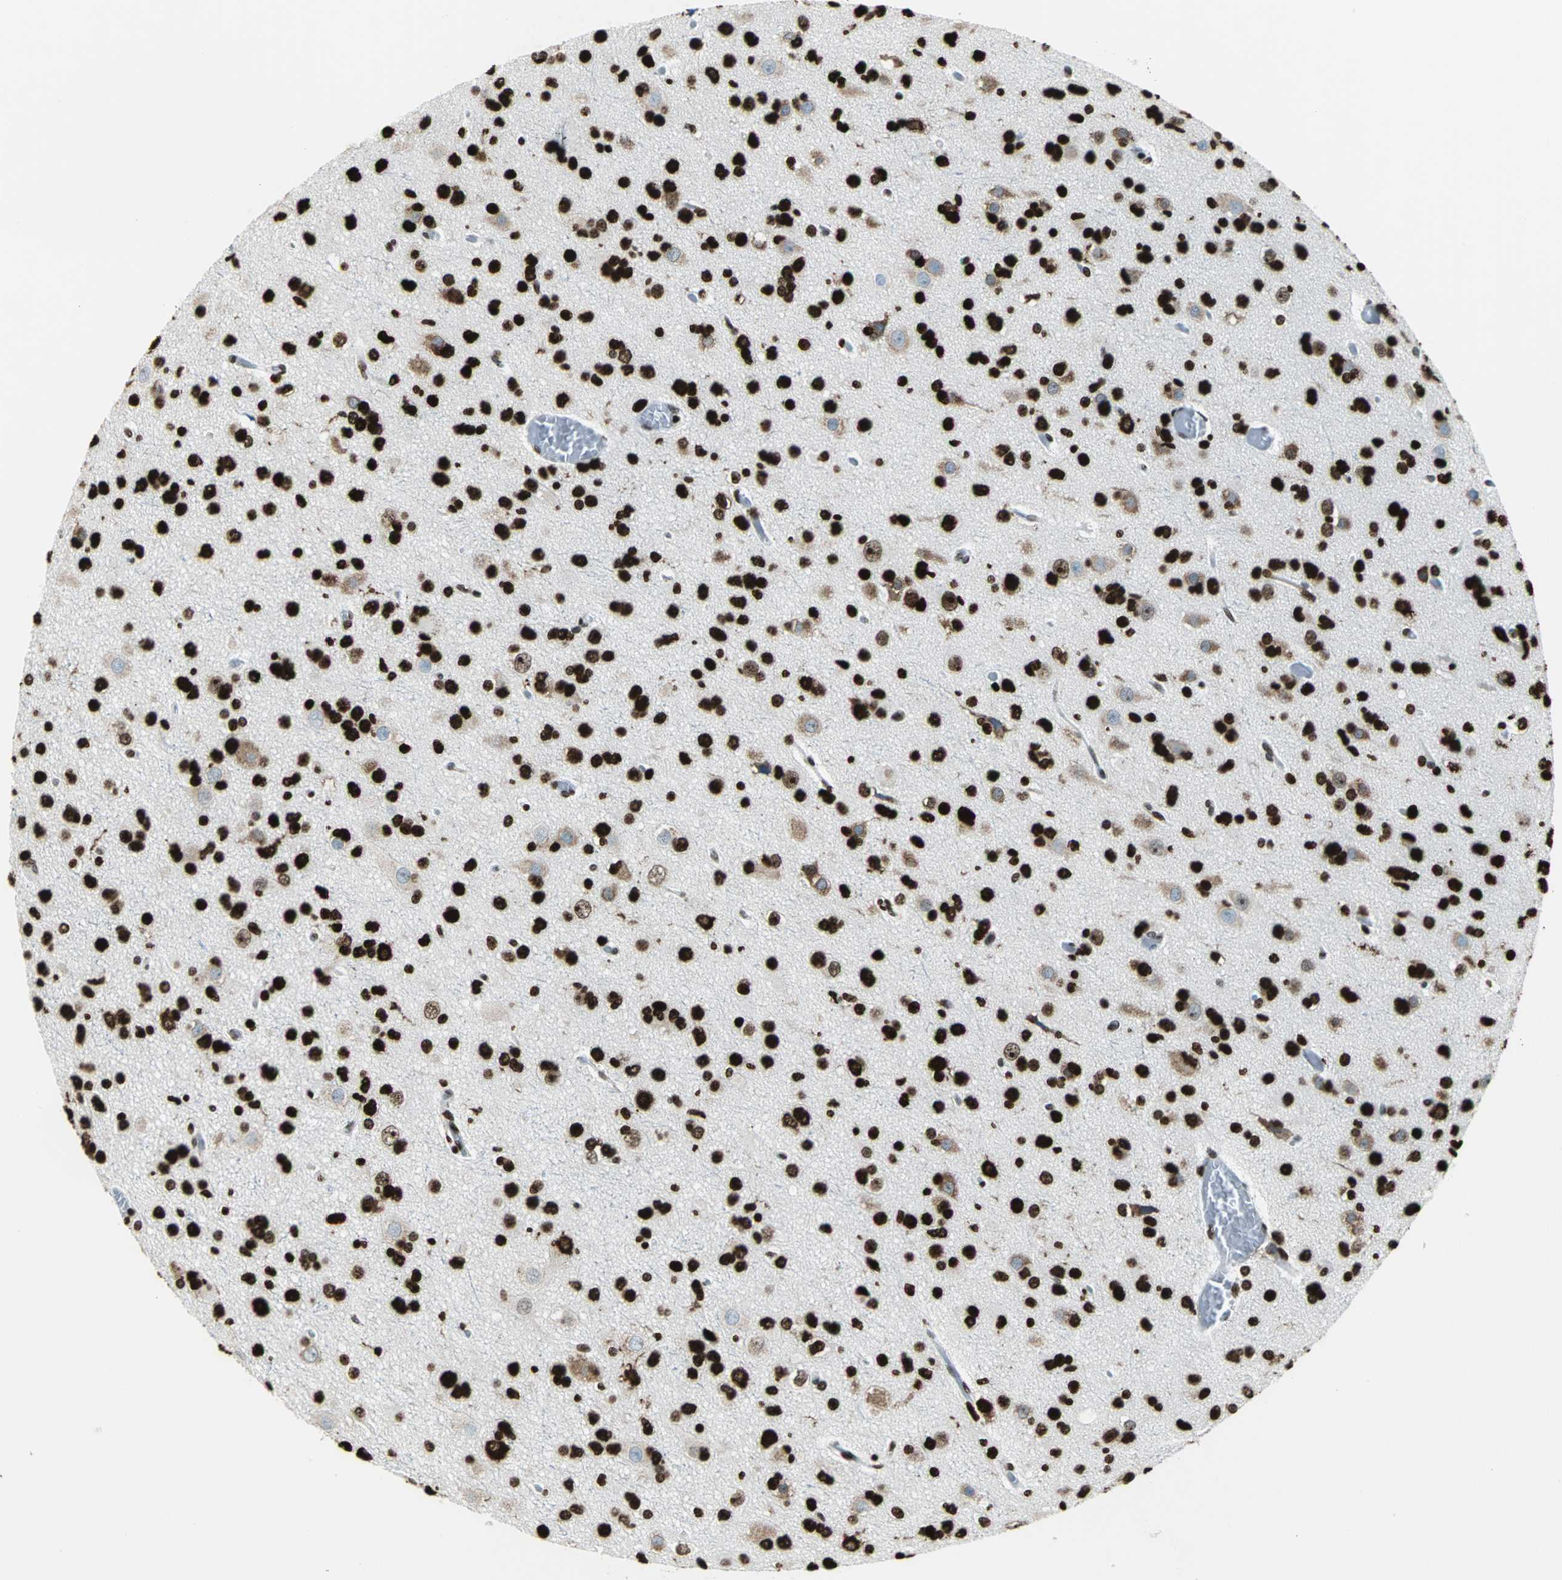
{"staining": {"intensity": "strong", "quantity": ">75%", "location": "nuclear"}, "tissue": "glioma", "cell_type": "Tumor cells", "image_type": "cancer", "snomed": [{"axis": "morphology", "description": "Glioma, malignant, Low grade"}, {"axis": "topography", "description": "Brain"}], "caption": "Glioma stained with DAB (3,3'-diaminobenzidine) immunohistochemistry displays high levels of strong nuclear expression in approximately >75% of tumor cells.", "gene": "APEX1", "patient": {"sex": "male", "age": 42}}